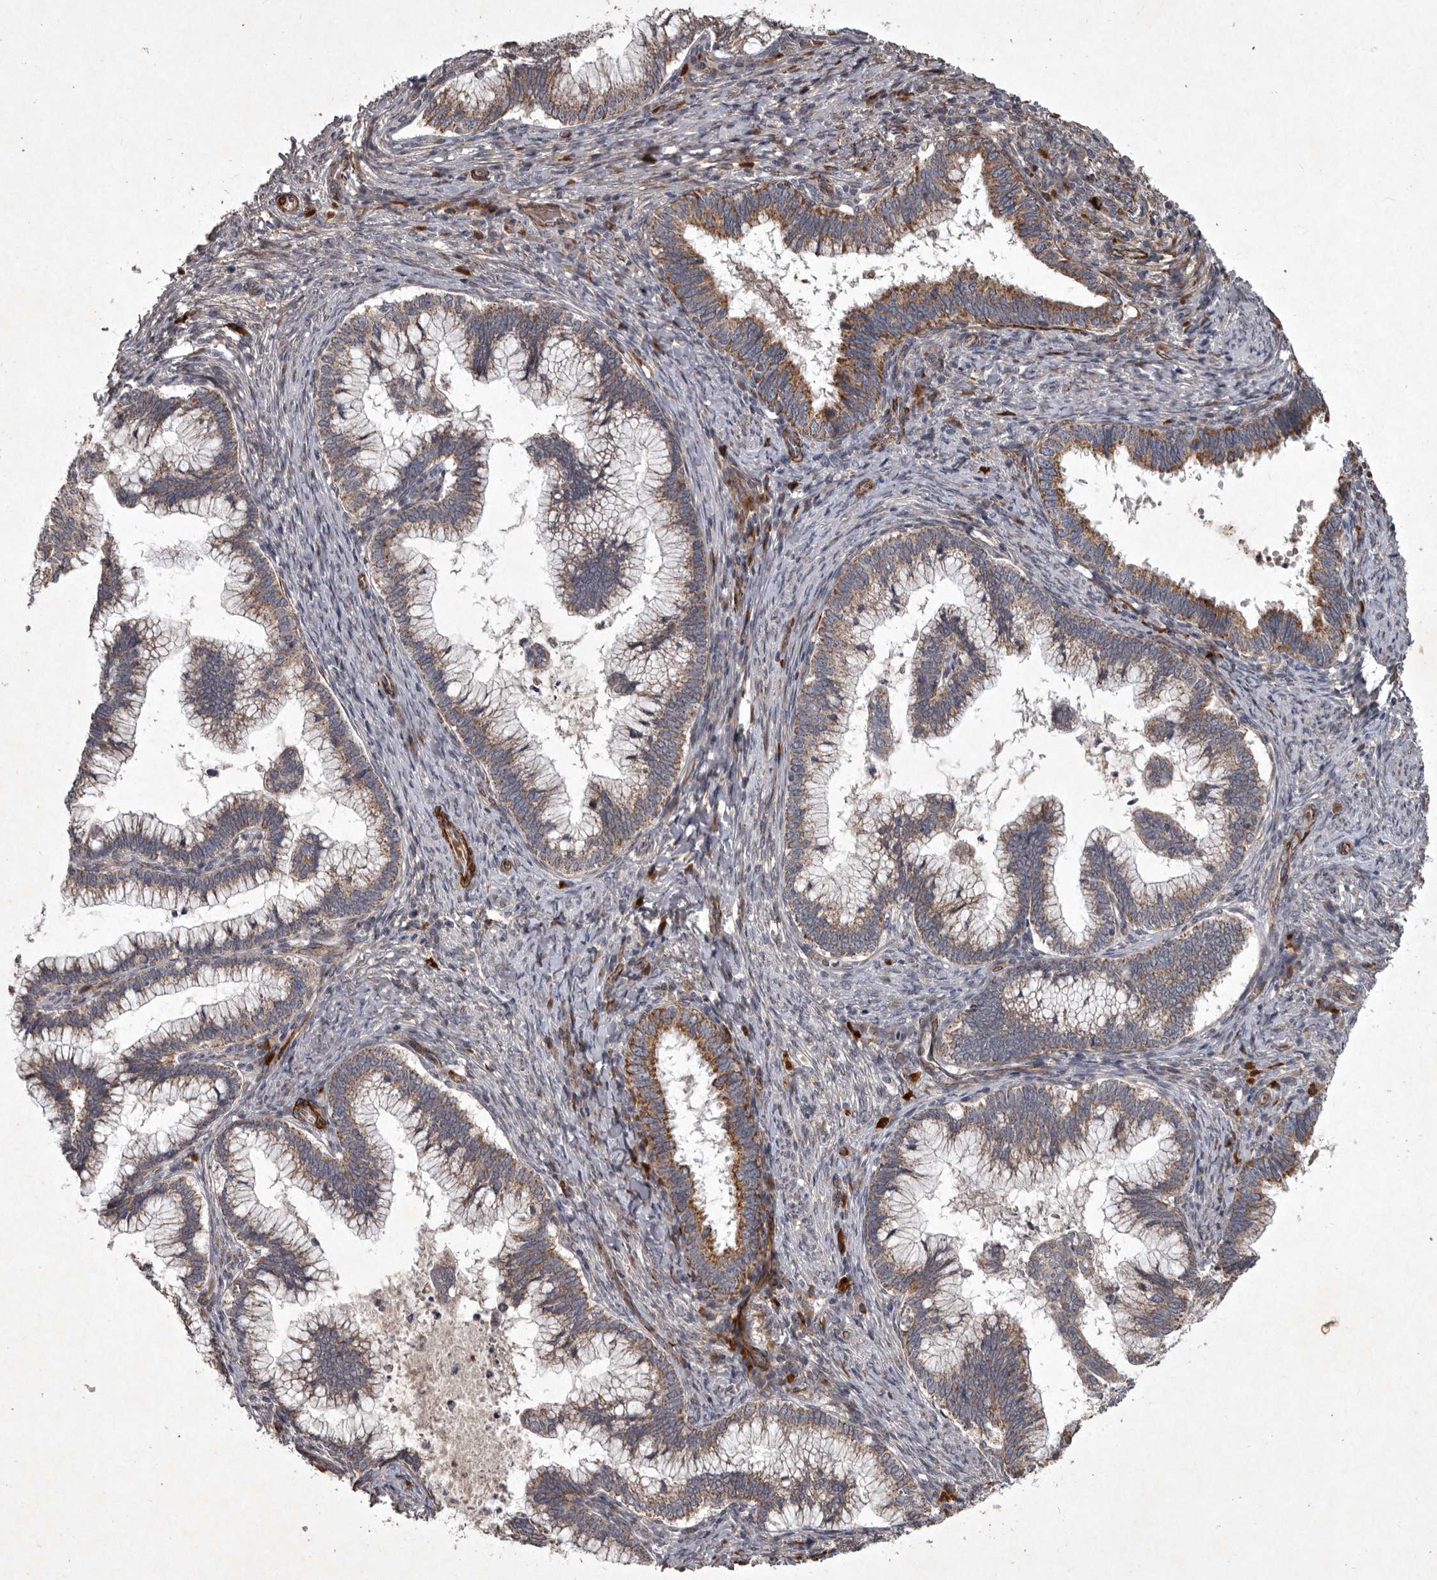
{"staining": {"intensity": "moderate", "quantity": ">75%", "location": "cytoplasmic/membranous"}, "tissue": "cervical cancer", "cell_type": "Tumor cells", "image_type": "cancer", "snomed": [{"axis": "morphology", "description": "Adenocarcinoma, NOS"}, {"axis": "topography", "description": "Cervix"}], "caption": "Immunohistochemical staining of cervical cancer demonstrates medium levels of moderate cytoplasmic/membranous protein positivity in about >75% of tumor cells.", "gene": "MRPS15", "patient": {"sex": "female", "age": 36}}